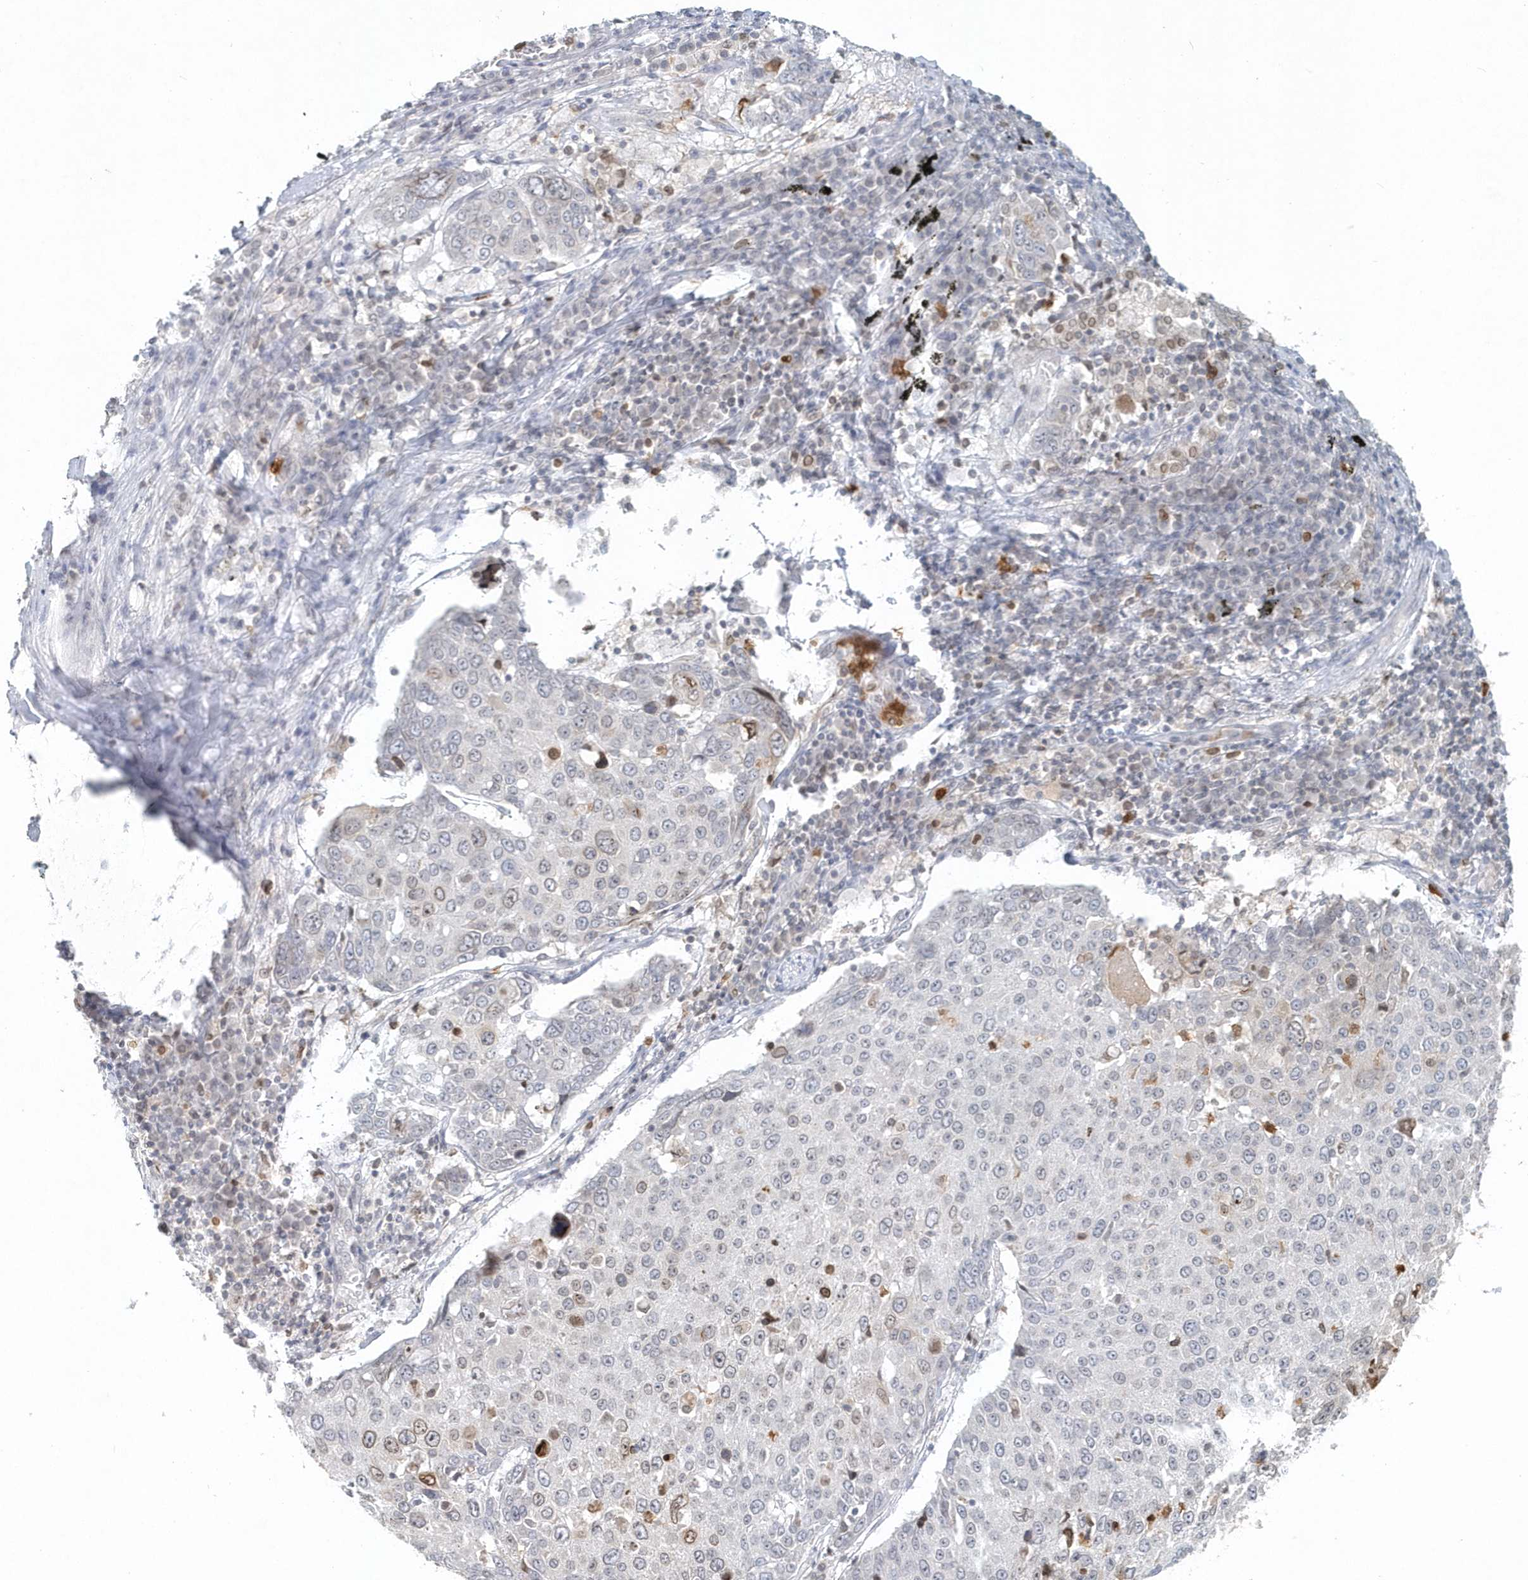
{"staining": {"intensity": "weak", "quantity": "25%-75%", "location": "cytoplasmic/membranous,nuclear"}, "tissue": "lung cancer", "cell_type": "Tumor cells", "image_type": "cancer", "snomed": [{"axis": "morphology", "description": "Squamous cell carcinoma, NOS"}, {"axis": "topography", "description": "Lung"}], "caption": "This is an image of immunohistochemistry (IHC) staining of lung cancer (squamous cell carcinoma), which shows weak staining in the cytoplasmic/membranous and nuclear of tumor cells.", "gene": "NUP54", "patient": {"sex": "male", "age": 65}}